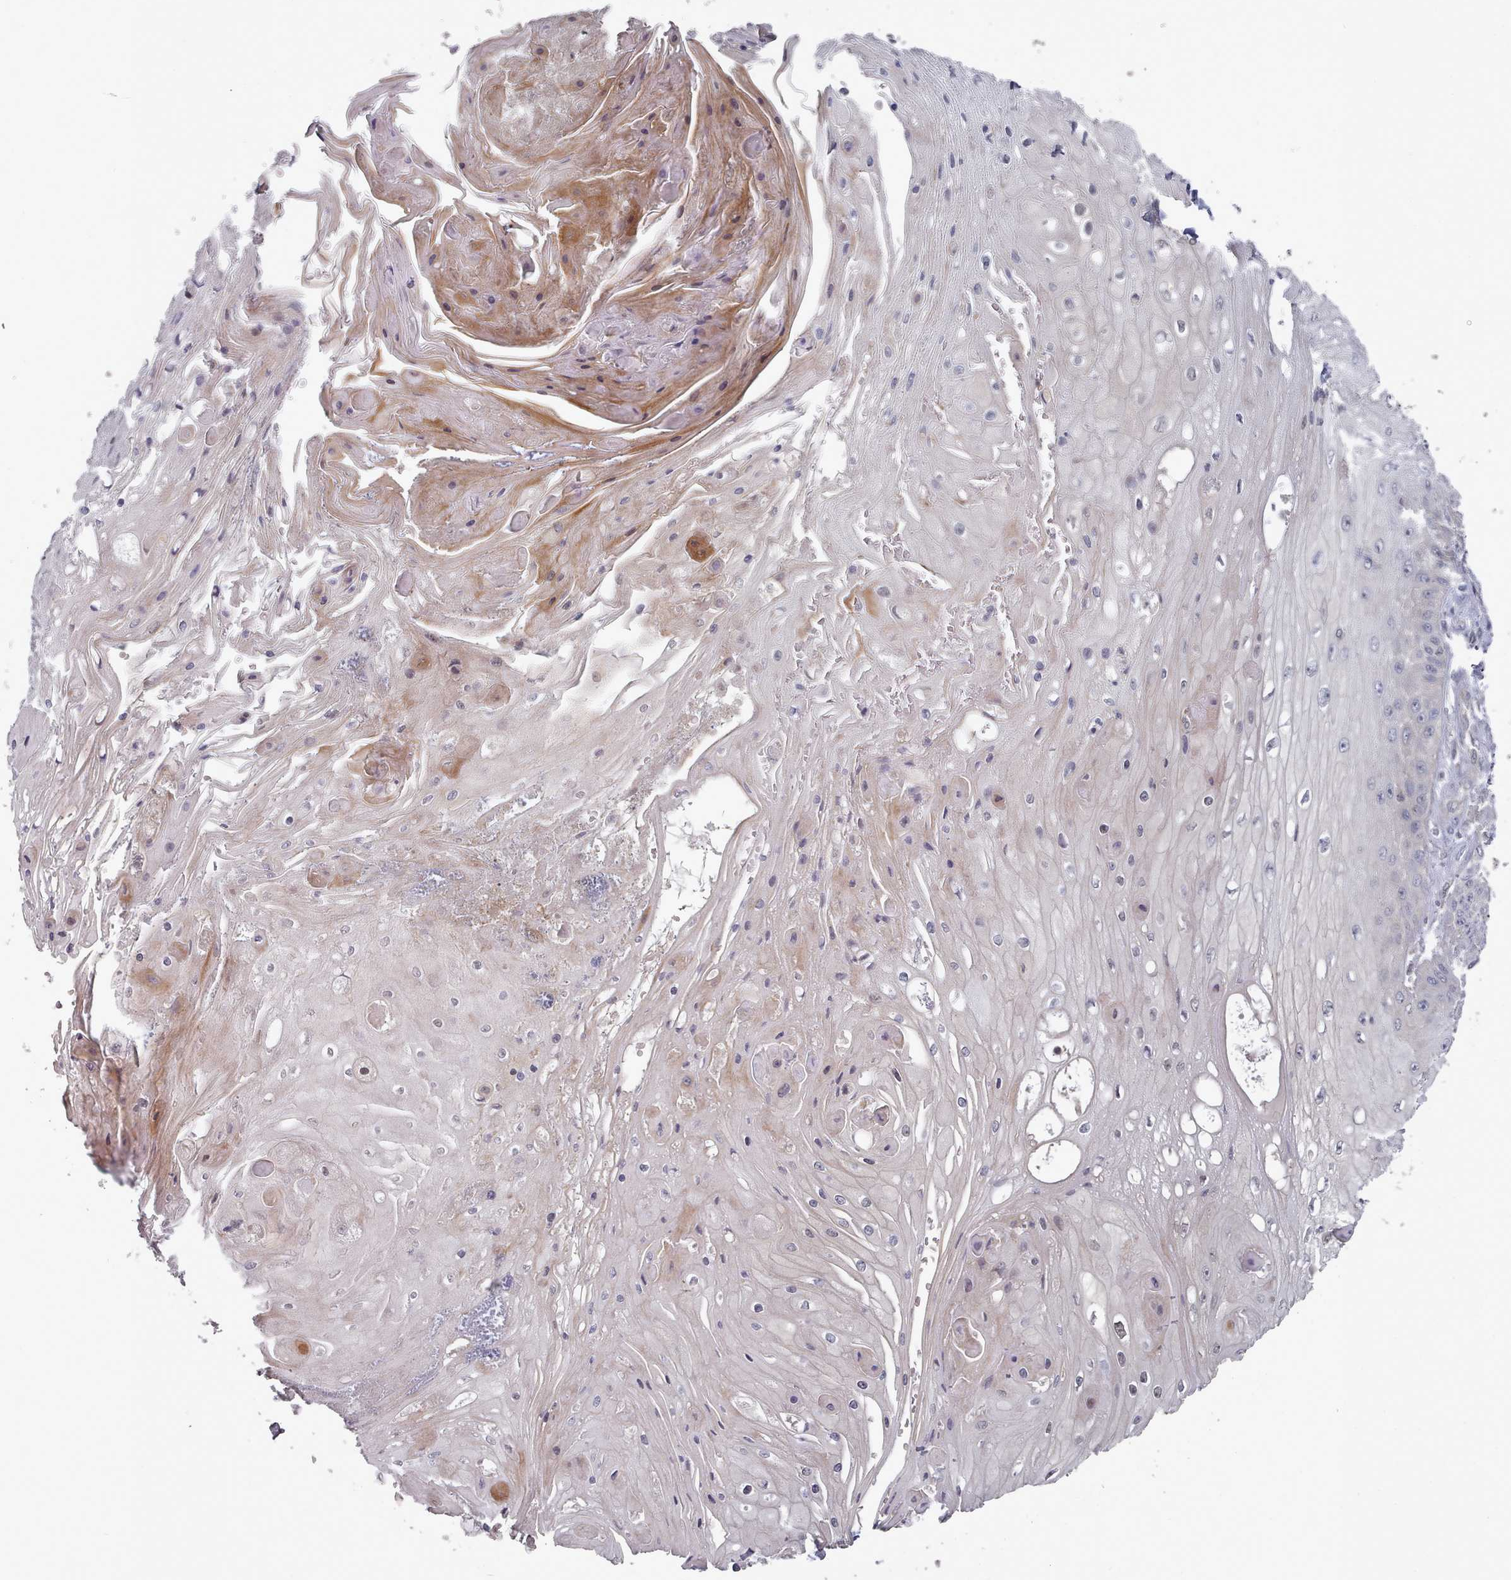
{"staining": {"intensity": "negative", "quantity": "none", "location": "none"}, "tissue": "skin cancer", "cell_type": "Tumor cells", "image_type": "cancer", "snomed": [{"axis": "morphology", "description": "Squamous cell carcinoma, NOS"}, {"axis": "topography", "description": "Skin"}], "caption": "Skin cancer (squamous cell carcinoma) was stained to show a protein in brown. There is no significant staining in tumor cells.", "gene": "HYAL3", "patient": {"sex": "male", "age": 70}}